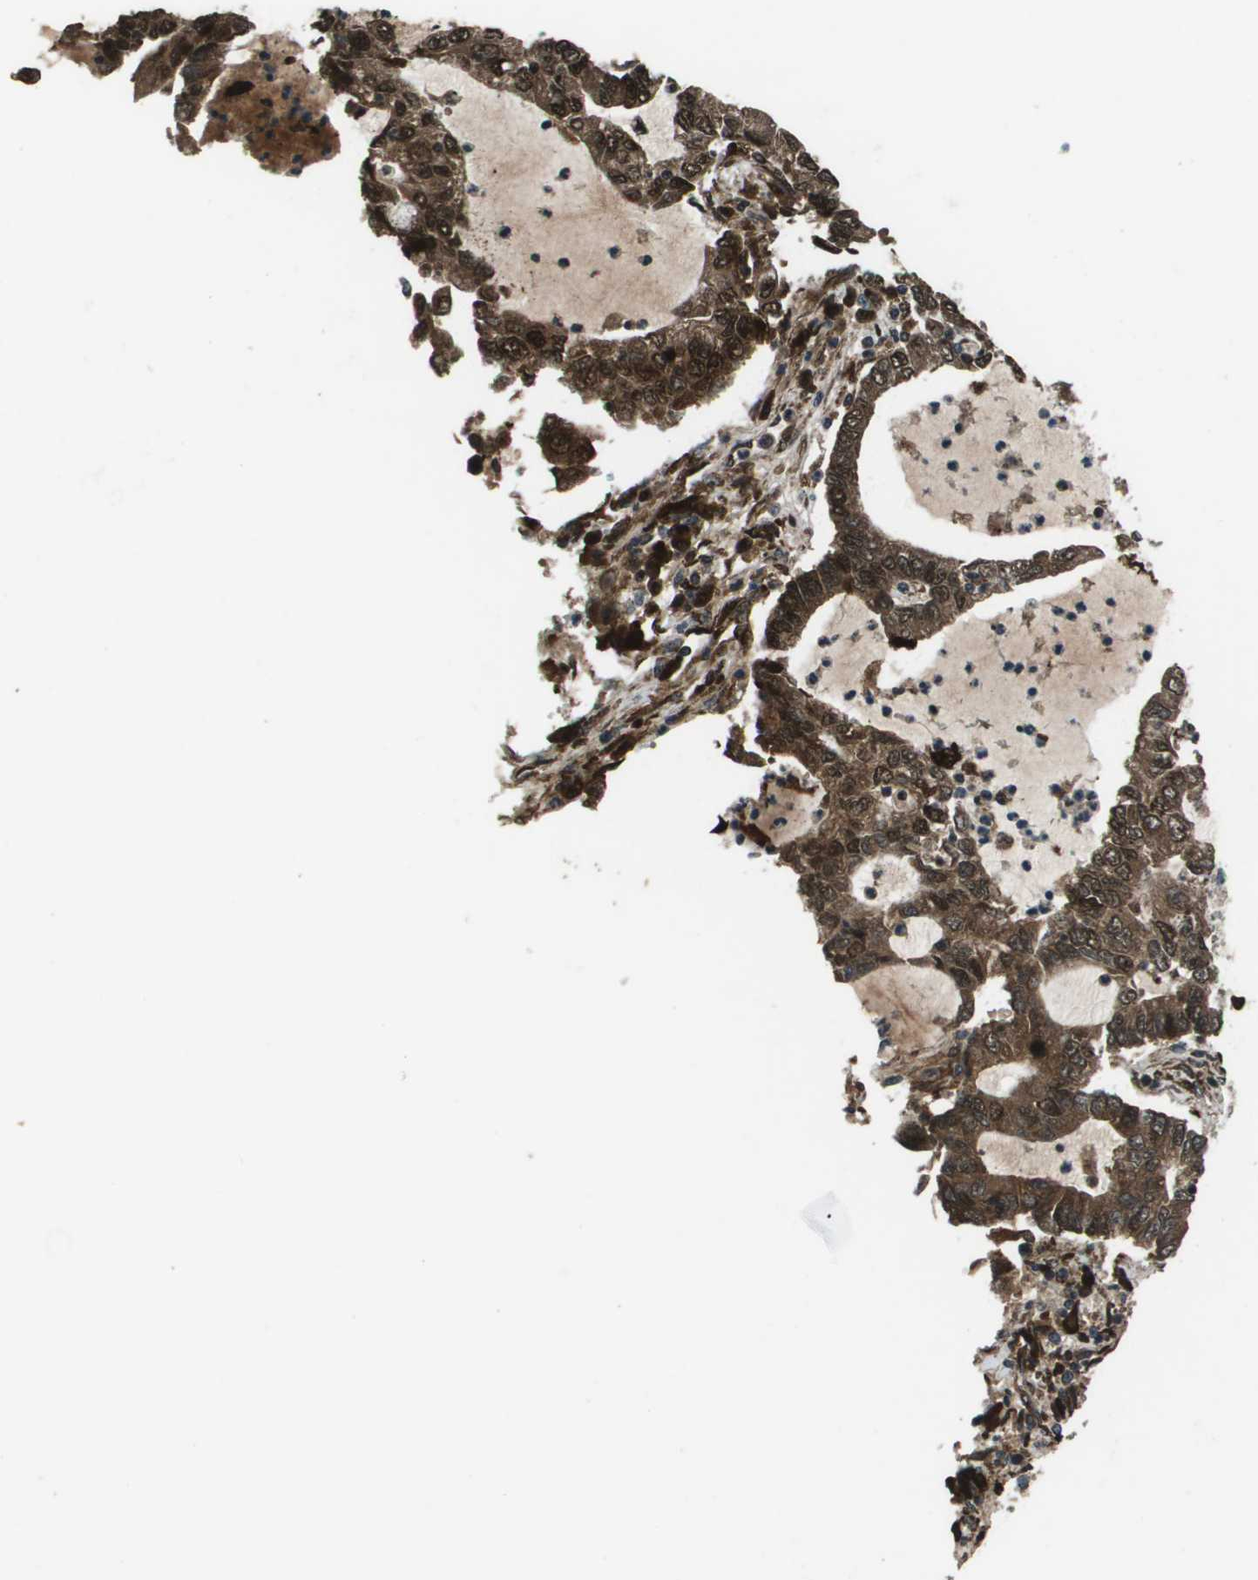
{"staining": {"intensity": "strong", "quantity": ">75%", "location": "cytoplasmic/membranous"}, "tissue": "lung cancer", "cell_type": "Tumor cells", "image_type": "cancer", "snomed": [{"axis": "morphology", "description": "Adenocarcinoma, NOS"}, {"axis": "topography", "description": "Lung"}], "caption": "Immunohistochemistry (DAB) staining of human adenocarcinoma (lung) demonstrates strong cytoplasmic/membranous protein expression in approximately >75% of tumor cells.", "gene": "GOSR2", "patient": {"sex": "female", "age": 51}}